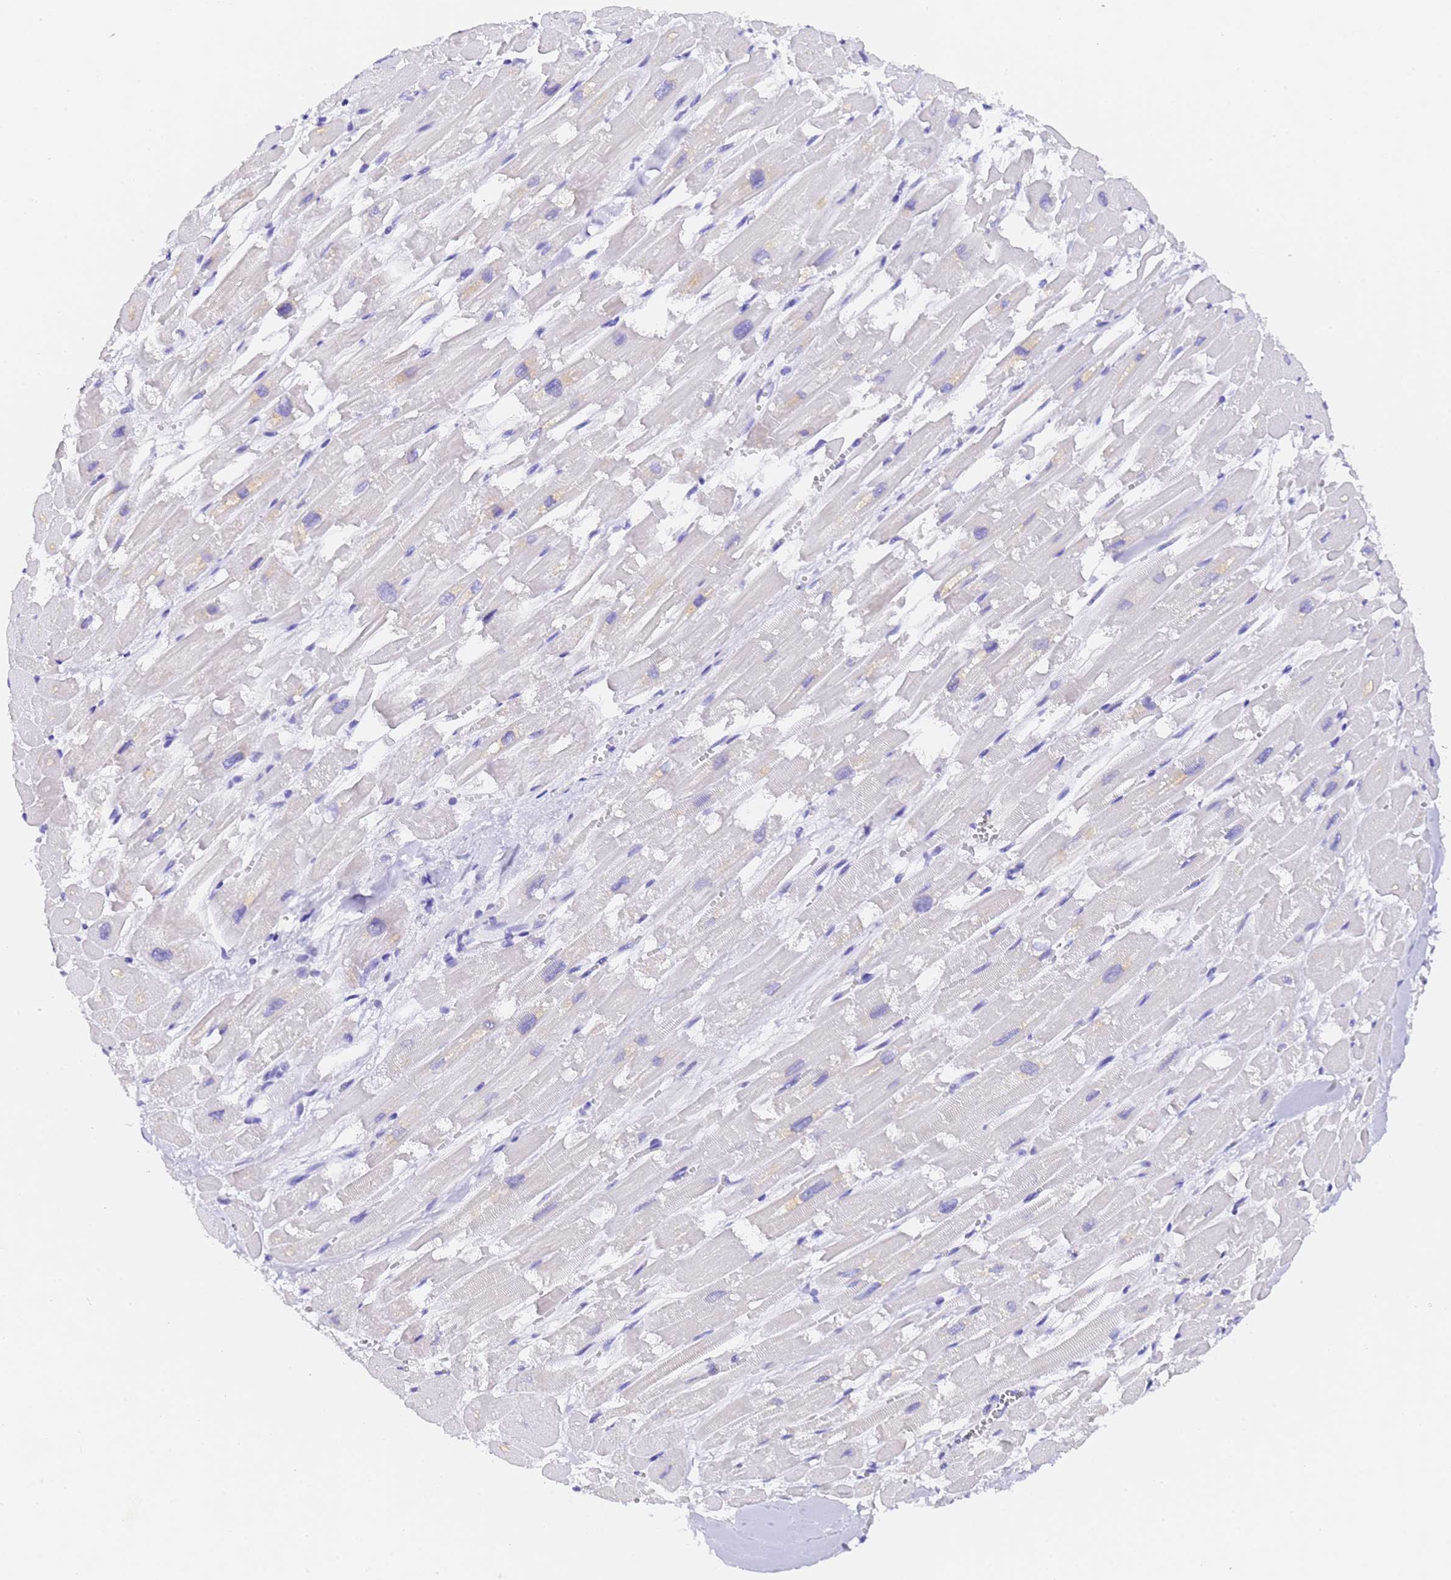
{"staining": {"intensity": "negative", "quantity": "none", "location": "none"}, "tissue": "heart muscle", "cell_type": "Cardiomyocytes", "image_type": "normal", "snomed": [{"axis": "morphology", "description": "Normal tissue, NOS"}, {"axis": "topography", "description": "Heart"}], "caption": "Histopathology image shows no protein expression in cardiomyocytes of normal heart muscle. (Stains: DAB (3,3'-diaminobenzidine) immunohistochemistry with hematoxylin counter stain, Microscopy: brightfield microscopy at high magnification).", "gene": "GABRA1", "patient": {"sex": "male", "age": 54}}